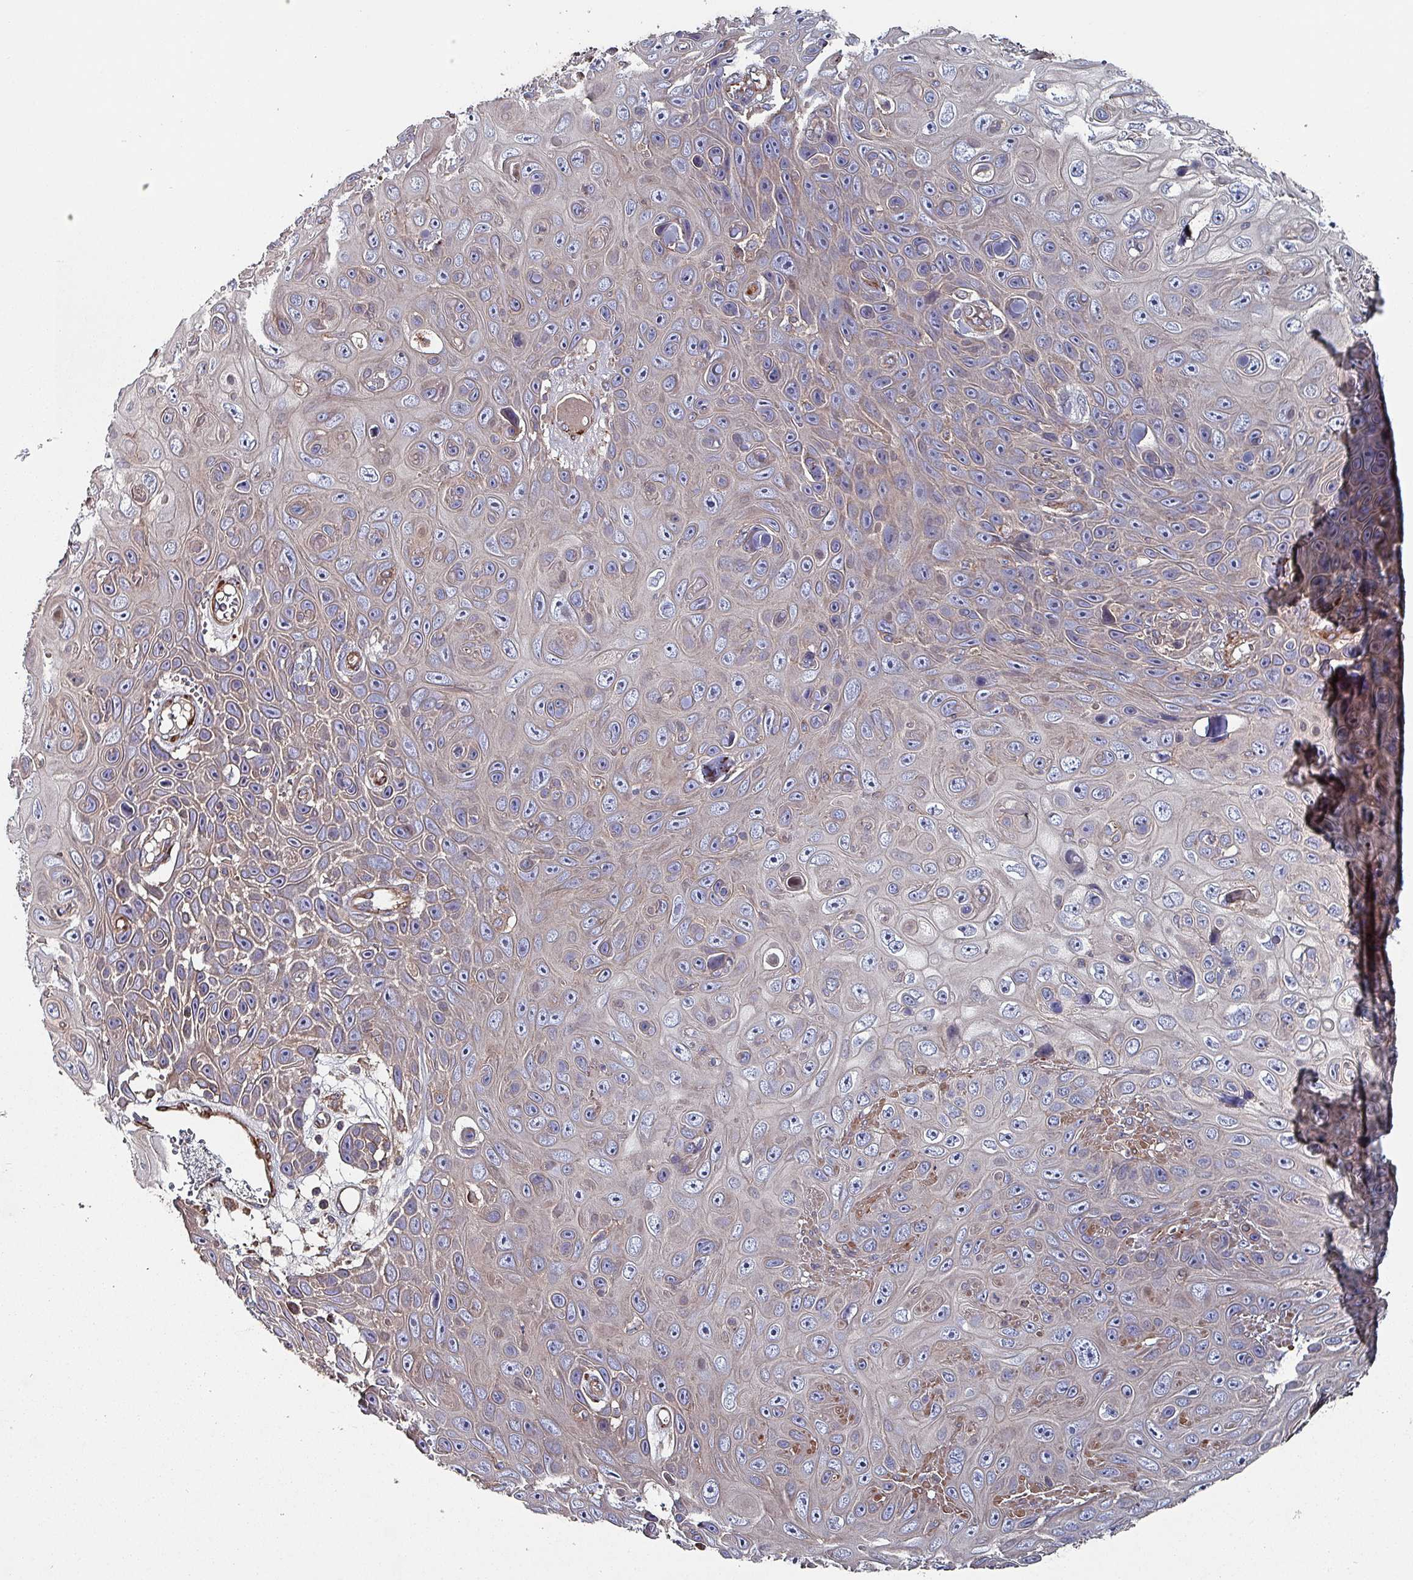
{"staining": {"intensity": "weak", "quantity": "<25%", "location": "cytoplasmic/membranous"}, "tissue": "skin cancer", "cell_type": "Tumor cells", "image_type": "cancer", "snomed": [{"axis": "morphology", "description": "Squamous cell carcinoma, NOS"}, {"axis": "topography", "description": "Skin"}], "caption": "DAB (3,3'-diaminobenzidine) immunohistochemical staining of human skin cancer displays no significant expression in tumor cells. (Immunohistochemistry, brightfield microscopy, high magnification).", "gene": "ANO10", "patient": {"sex": "male", "age": 82}}